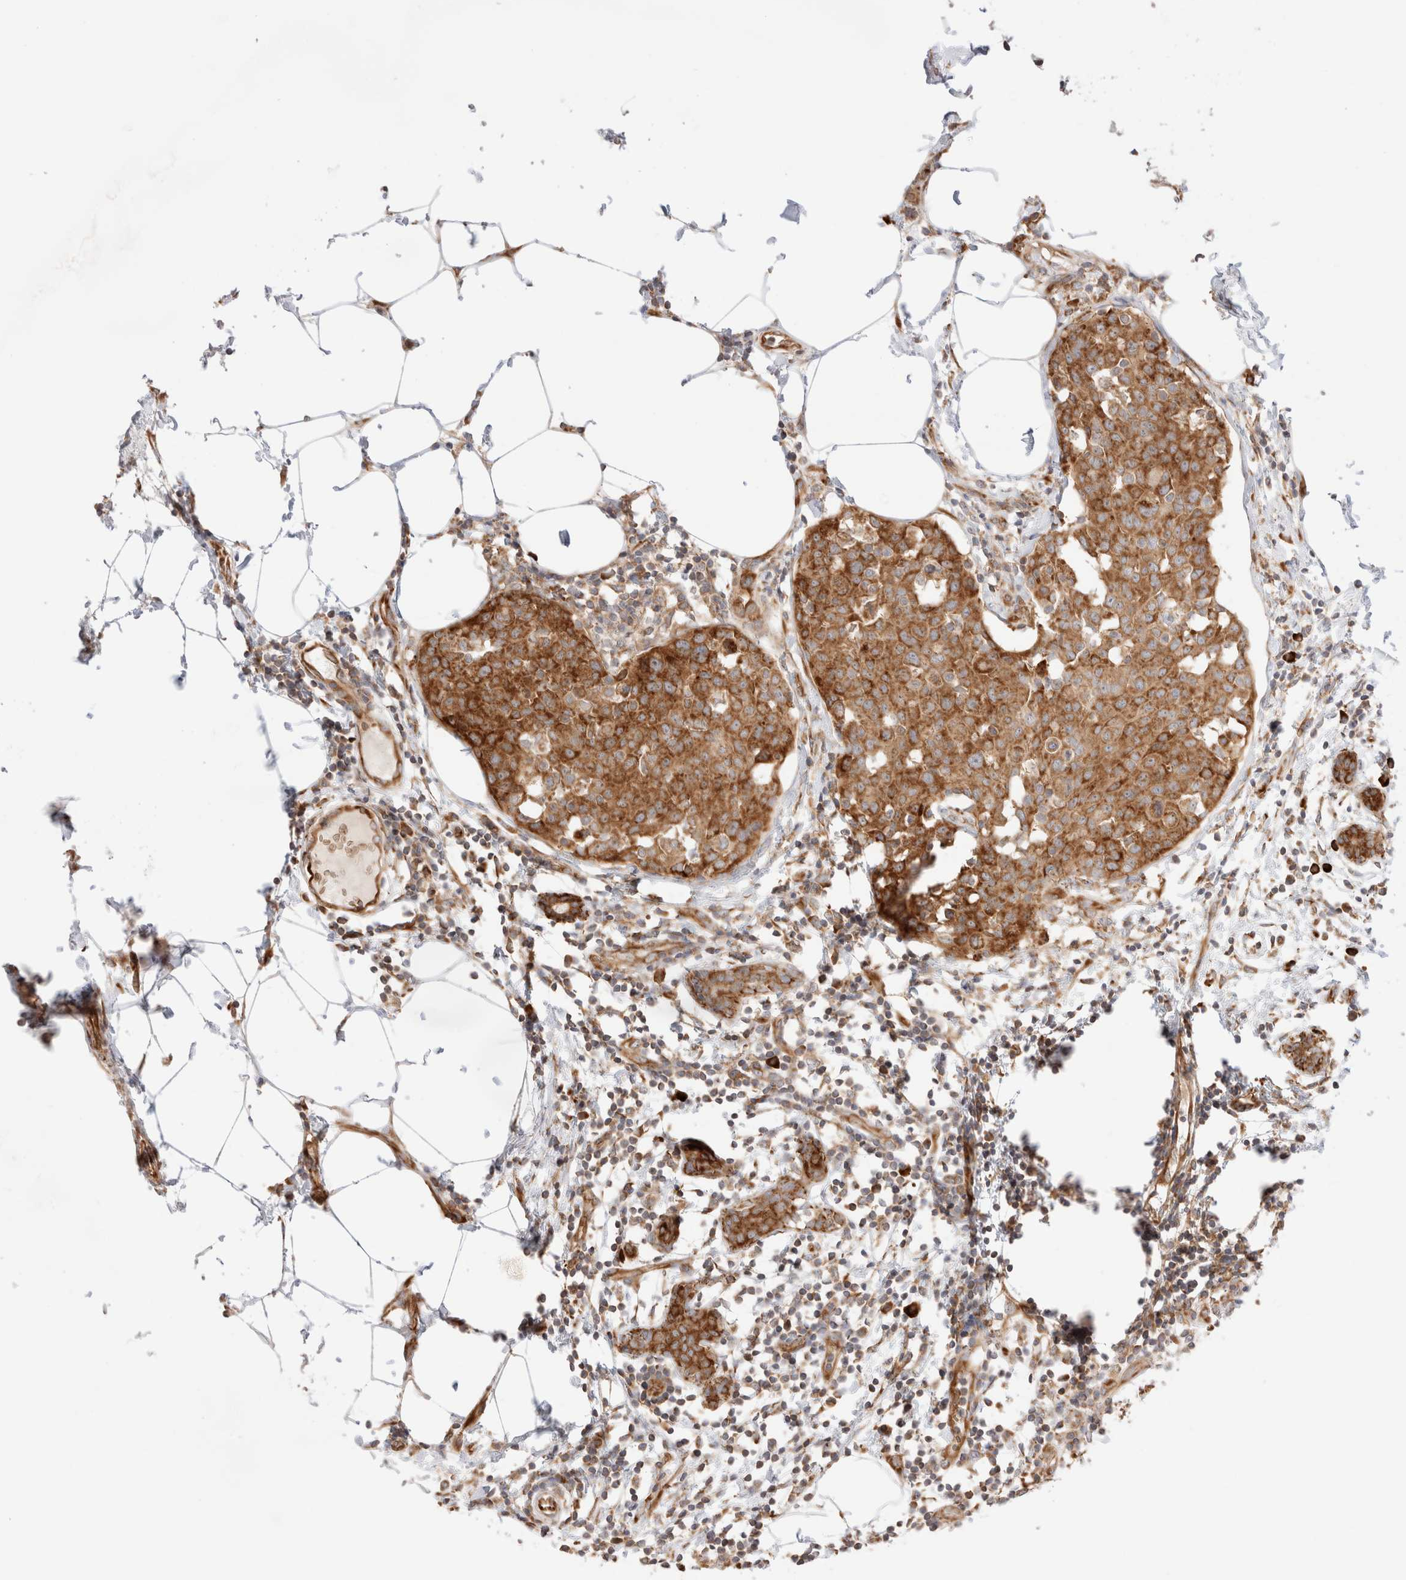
{"staining": {"intensity": "moderate", "quantity": ">75%", "location": "cytoplasmic/membranous"}, "tissue": "breast cancer", "cell_type": "Tumor cells", "image_type": "cancer", "snomed": [{"axis": "morphology", "description": "Normal tissue, NOS"}, {"axis": "morphology", "description": "Duct carcinoma"}, {"axis": "topography", "description": "Breast"}], "caption": "Human breast infiltrating ductal carcinoma stained with a brown dye exhibits moderate cytoplasmic/membranous positive staining in approximately >75% of tumor cells.", "gene": "UTS2B", "patient": {"sex": "female", "age": 37}}